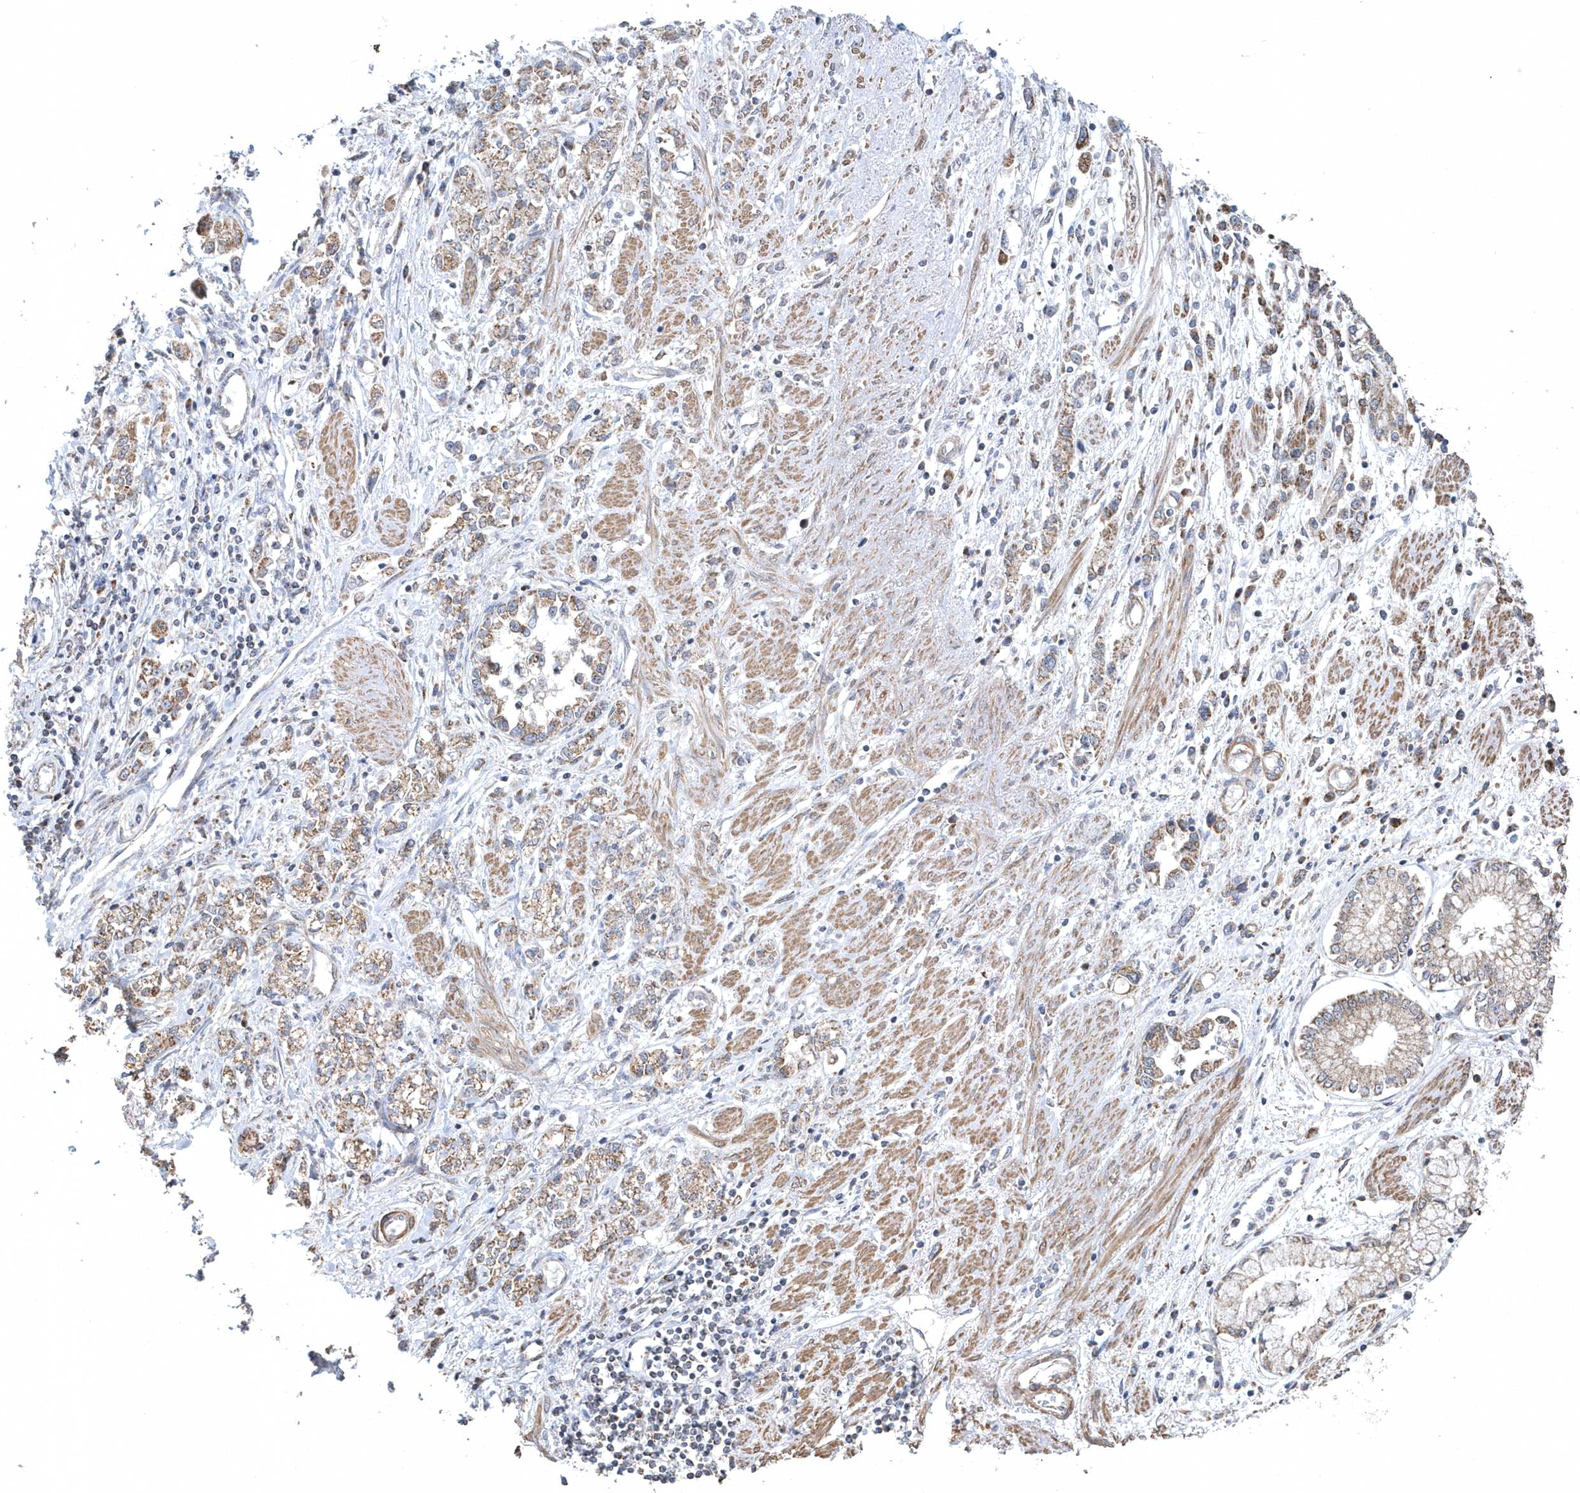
{"staining": {"intensity": "moderate", "quantity": ">75%", "location": "cytoplasmic/membranous"}, "tissue": "stomach cancer", "cell_type": "Tumor cells", "image_type": "cancer", "snomed": [{"axis": "morphology", "description": "Adenocarcinoma, NOS"}, {"axis": "topography", "description": "Stomach"}], "caption": "Protein expression analysis of human stomach cancer reveals moderate cytoplasmic/membranous staining in approximately >75% of tumor cells.", "gene": "SLX9", "patient": {"sex": "female", "age": 76}}